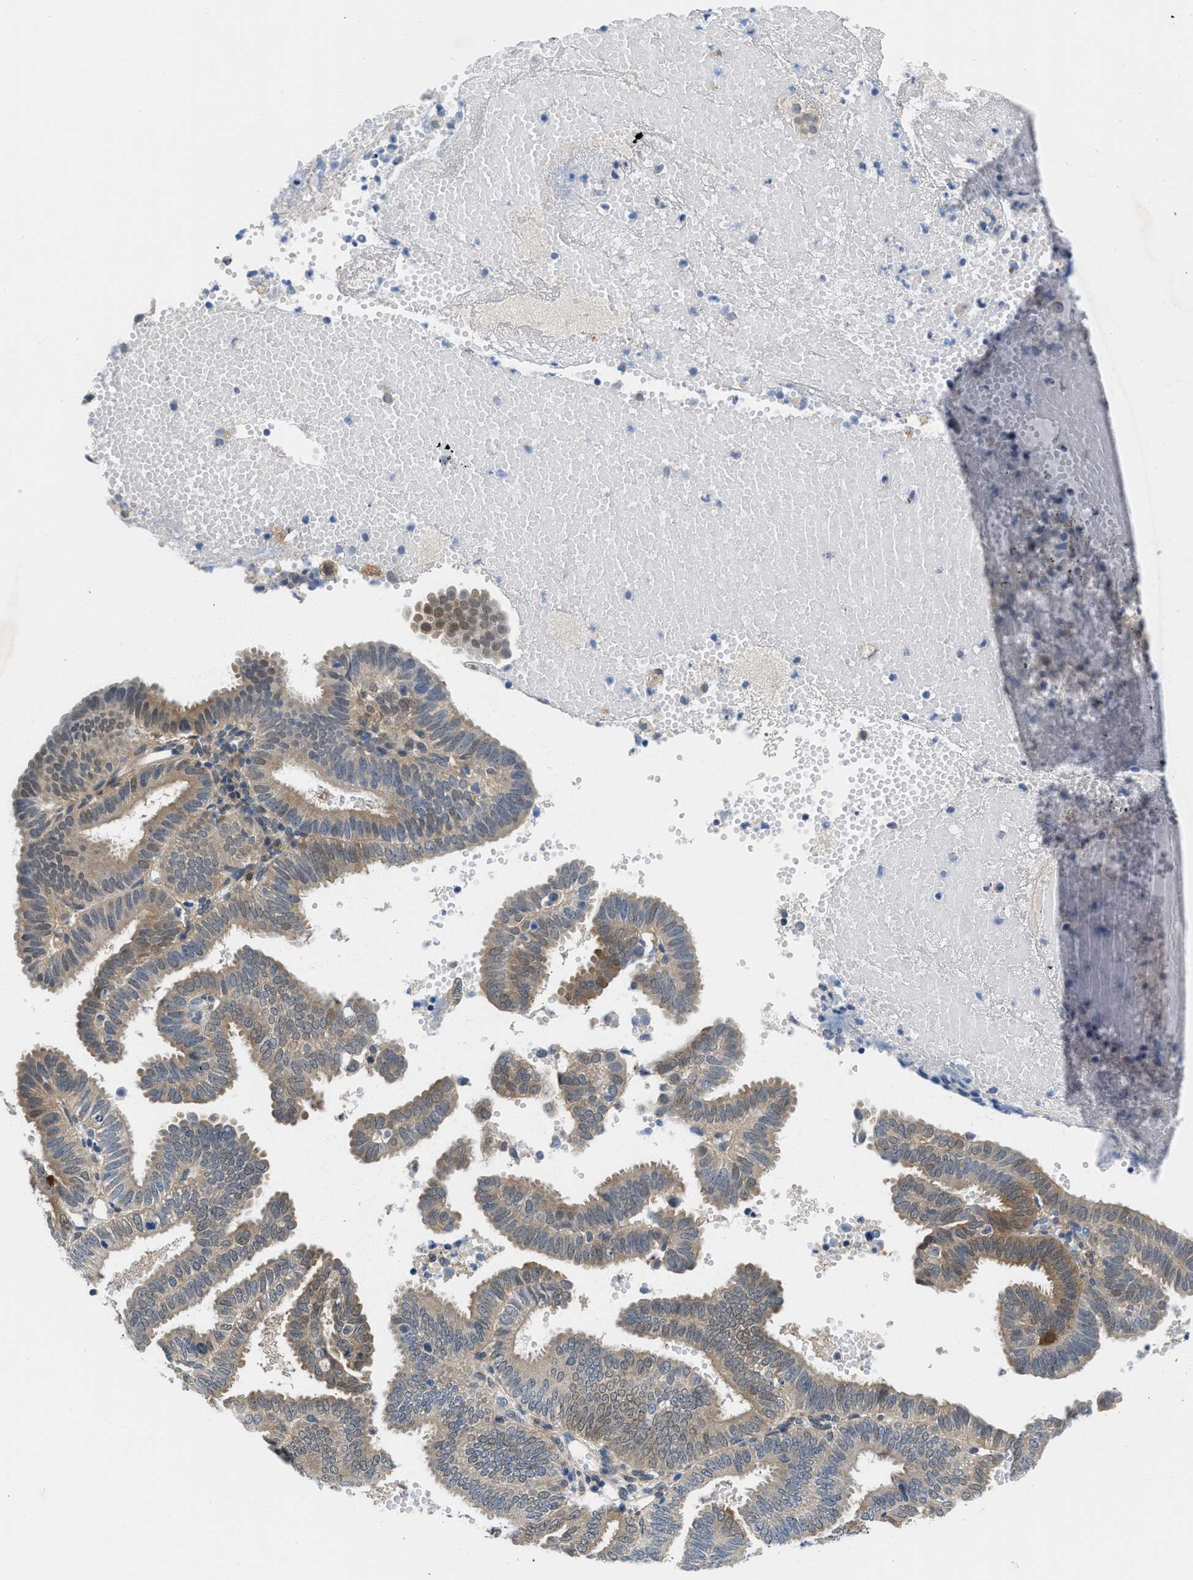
{"staining": {"intensity": "moderate", "quantity": "25%-75%", "location": "cytoplasmic/membranous"}, "tissue": "endometrial cancer", "cell_type": "Tumor cells", "image_type": "cancer", "snomed": [{"axis": "morphology", "description": "Adenocarcinoma, NOS"}, {"axis": "topography", "description": "Endometrium"}], "caption": "Endometrial cancer (adenocarcinoma) stained for a protein shows moderate cytoplasmic/membranous positivity in tumor cells. The staining was performed using DAB to visualize the protein expression in brown, while the nuclei were stained in blue with hematoxylin (Magnification: 20x).", "gene": "CBR1", "patient": {"sex": "female", "age": 58}}